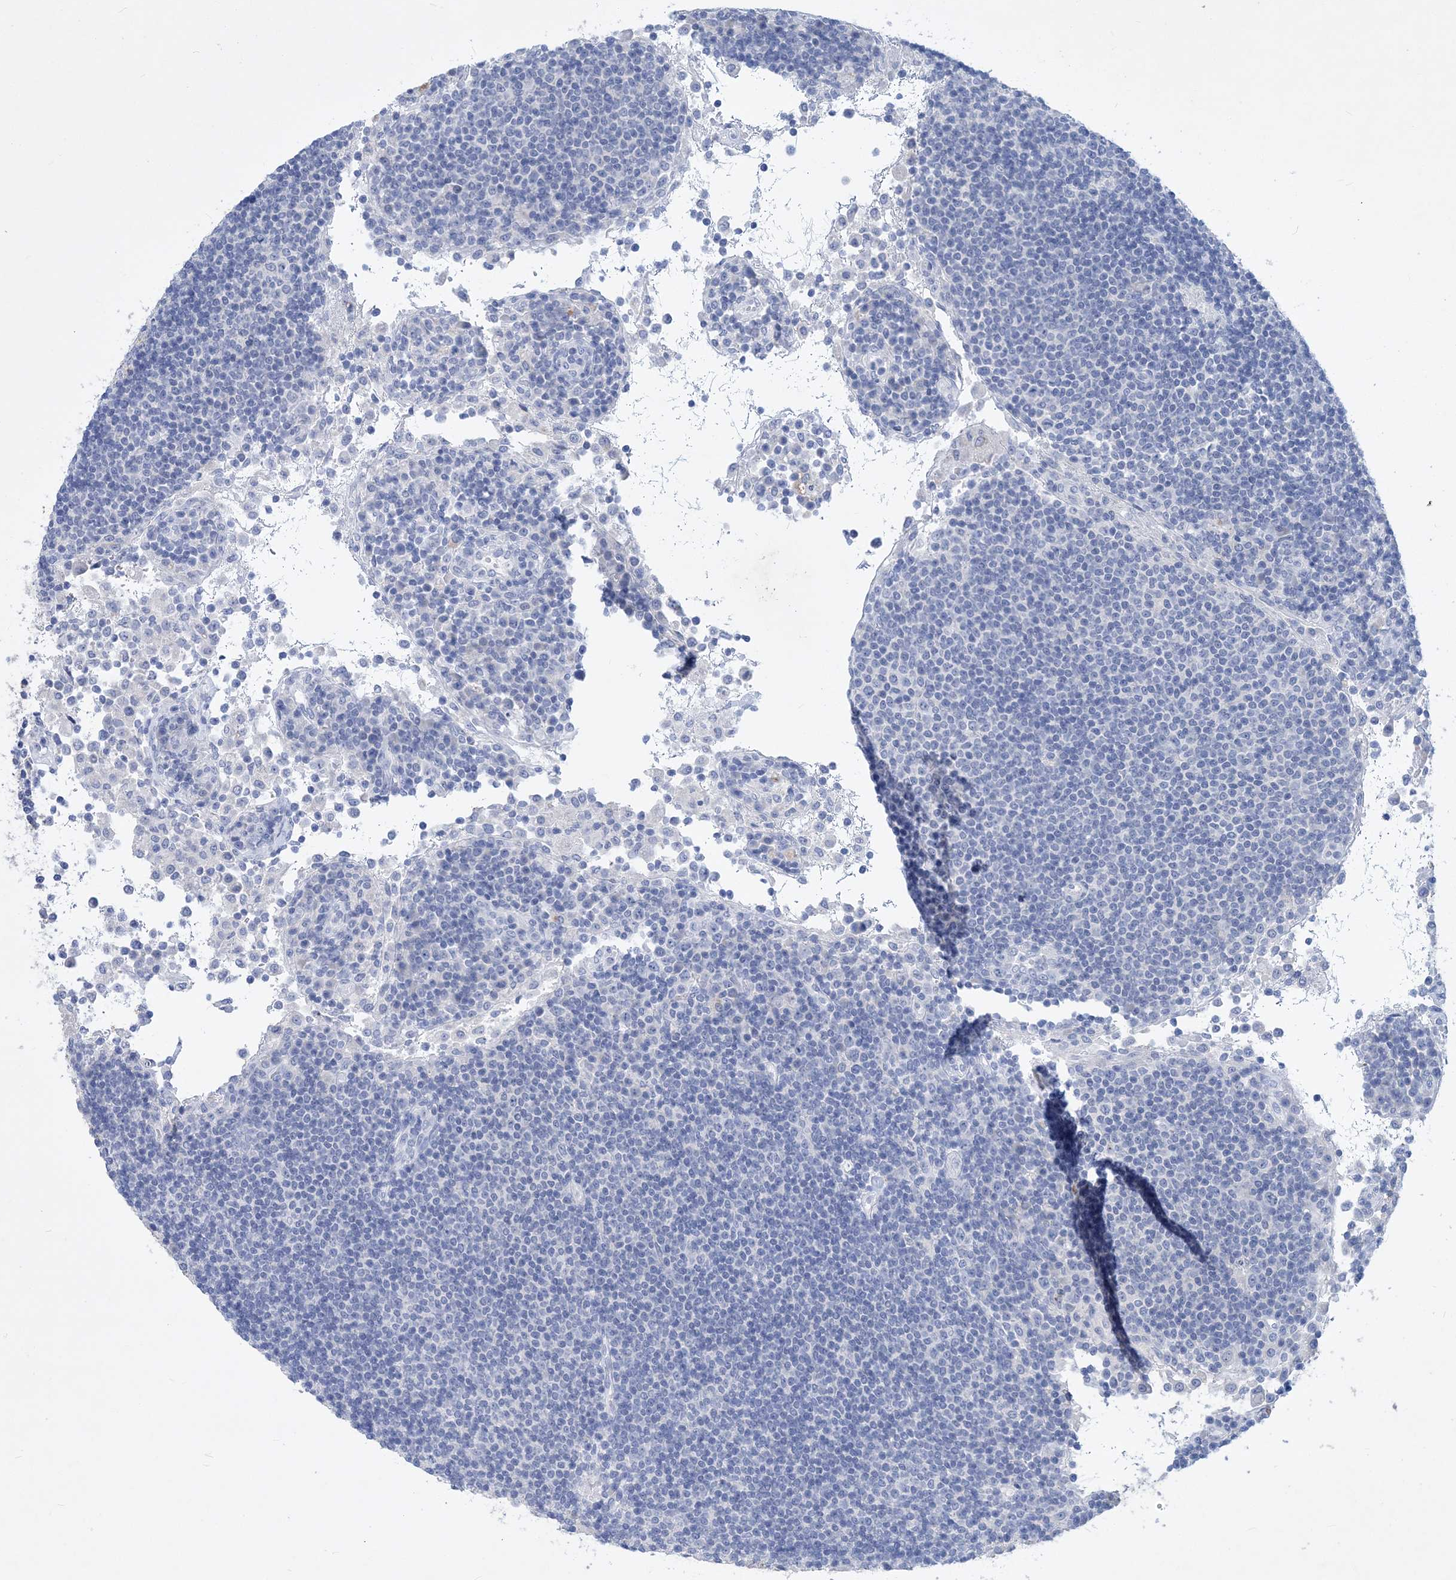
{"staining": {"intensity": "negative", "quantity": "none", "location": "none"}, "tissue": "lymph node", "cell_type": "Germinal center cells", "image_type": "normal", "snomed": [{"axis": "morphology", "description": "Normal tissue, NOS"}, {"axis": "topography", "description": "Lymph node"}], "caption": "High power microscopy histopathology image of an immunohistochemistry (IHC) micrograph of unremarkable lymph node, revealing no significant expression in germinal center cells.", "gene": "COPS8", "patient": {"sex": "female", "age": 53}}